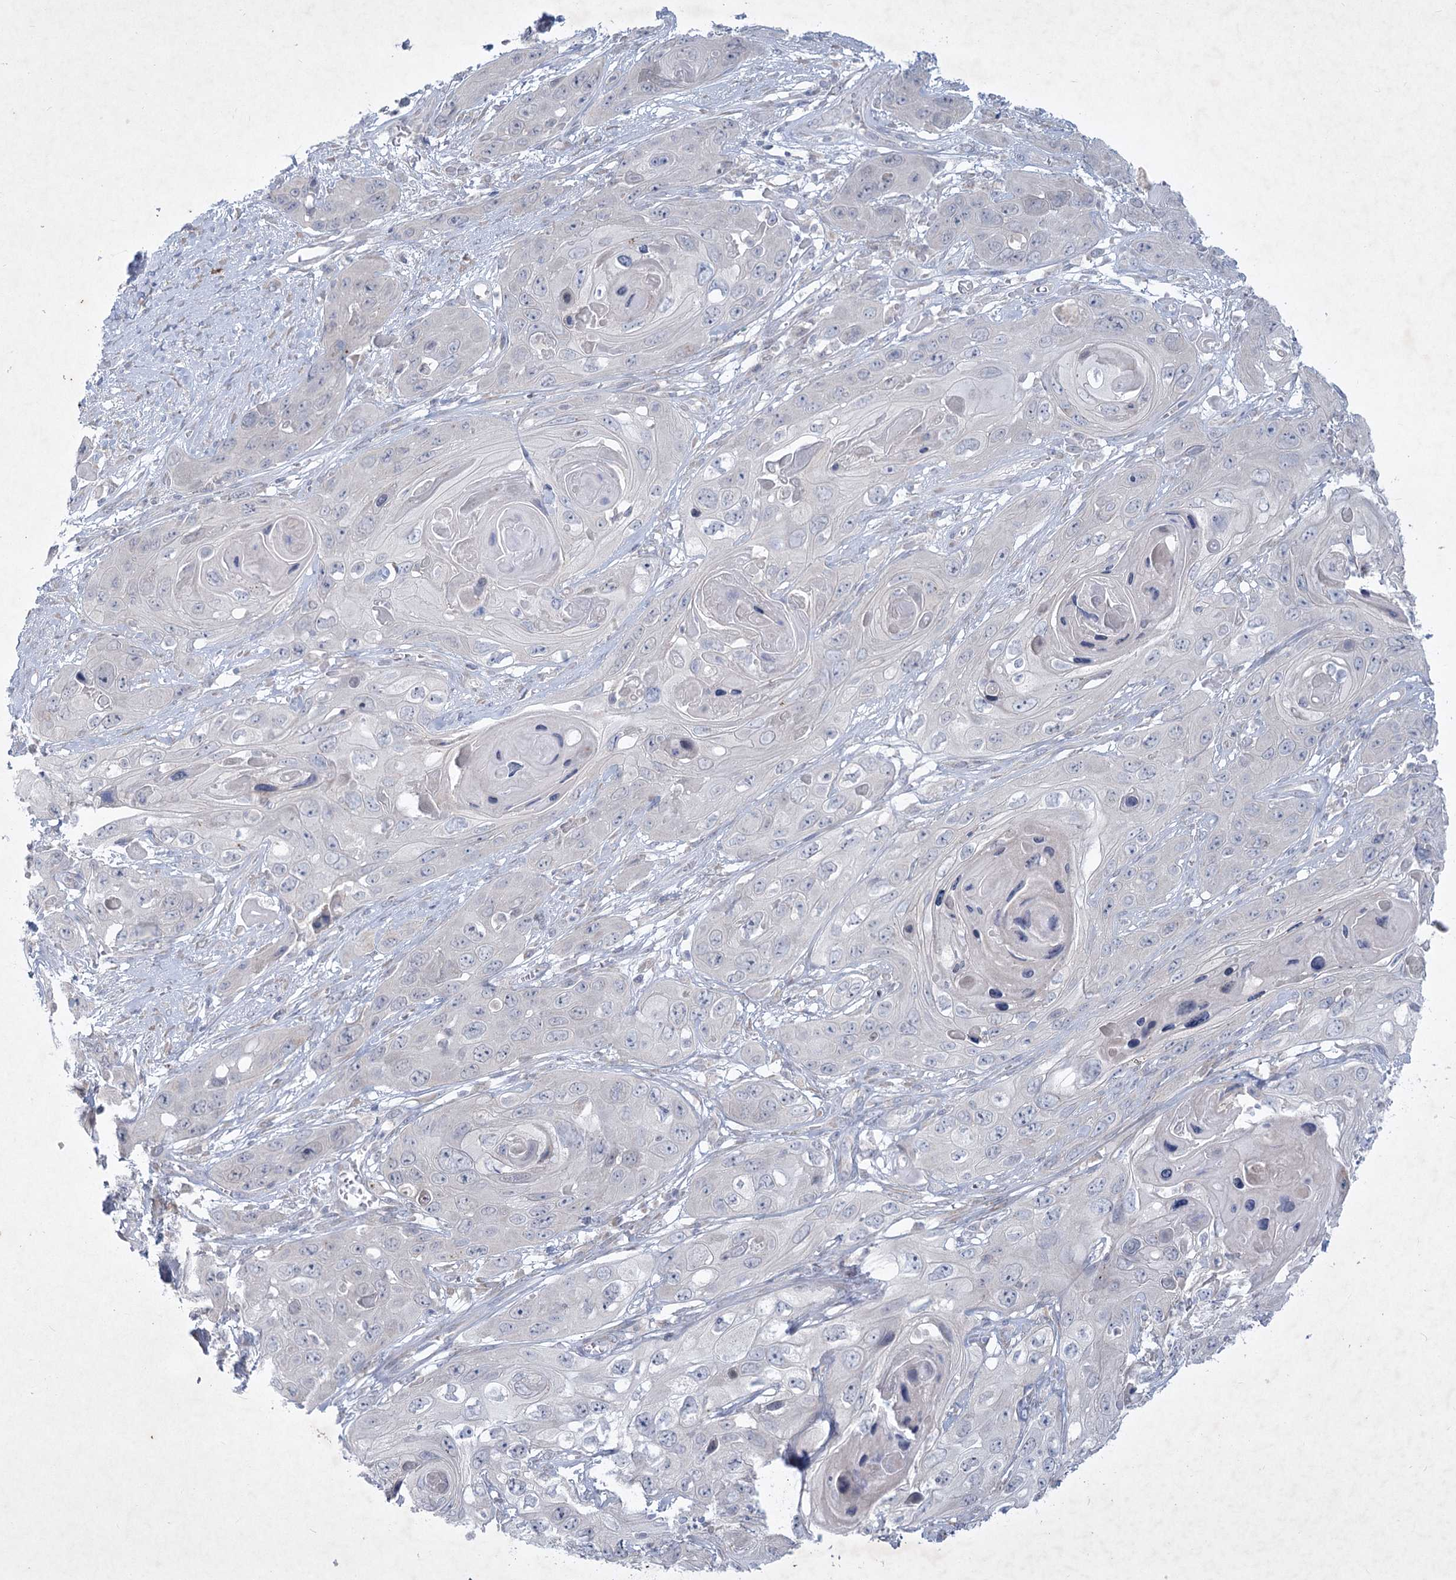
{"staining": {"intensity": "negative", "quantity": "none", "location": "none"}, "tissue": "skin cancer", "cell_type": "Tumor cells", "image_type": "cancer", "snomed": [{"axis": "morphology", "description": "Squamous cell carcinoma, NOS"}, {"axis": "topography", "description": "Skin"}], "caption": "High magnification brightfield microscopy of squamous cell carcinoma (skin) stained with DAB (brown) and counterstained with hematoxylin (blue): tumor cells show no significant expression. (Stains: DAB (3,3'-diaminobenzidine) immunohistochemistry (IHC) with hematoxylin counter stain, Microscopy: brightfield microscopy at high magnification).", "gene": "PLA2G12A", "patient": {"sex": "male", "age": 55}}